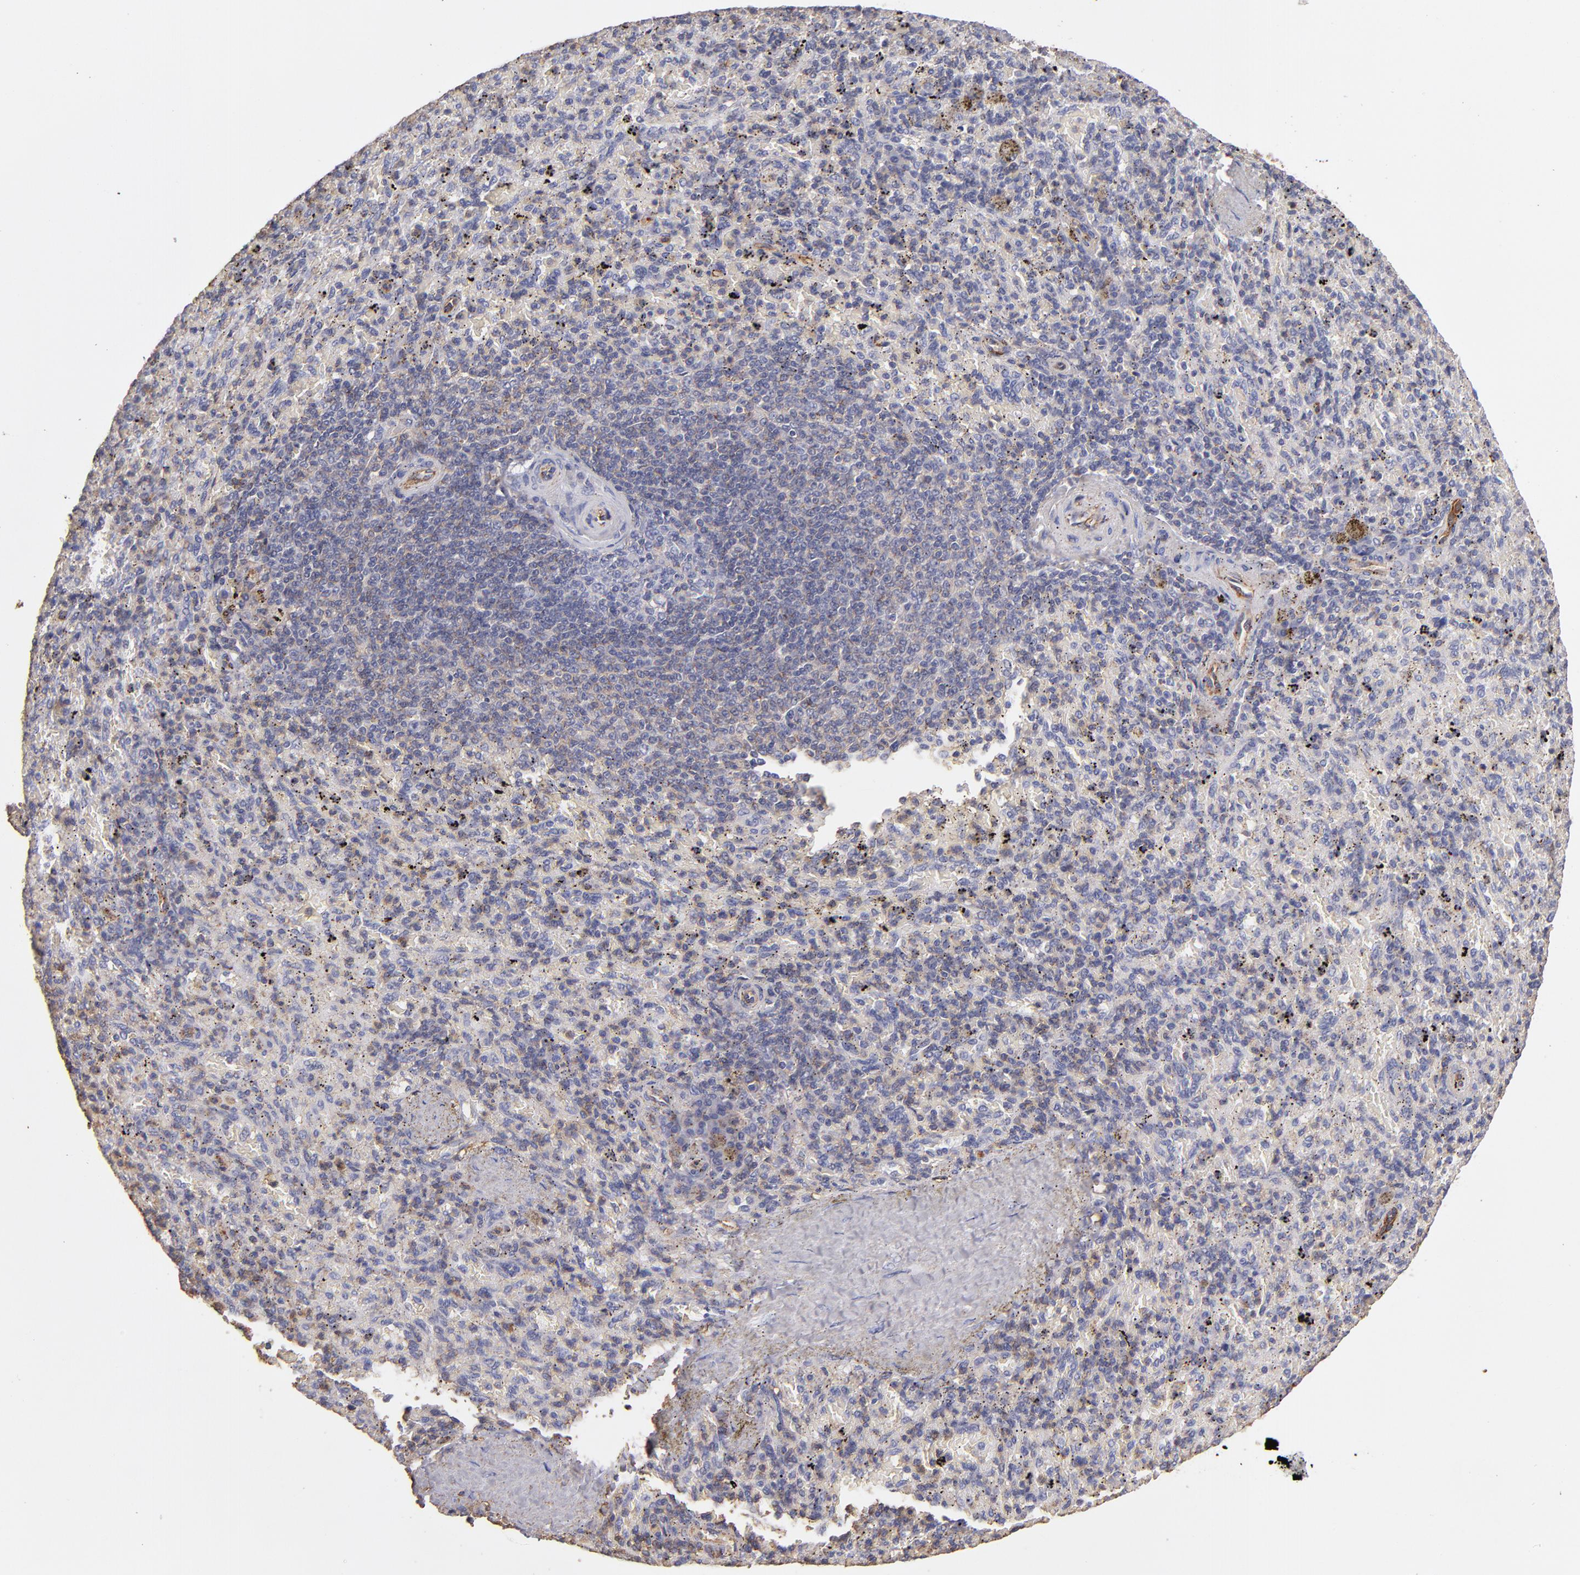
{"staining": {"intensity": "weak", "quantity": "25%-75%", "location": "cytoplasmic/membranous"}, "tissue": "spleen", "cell_type": "Cells in red pulp", "image_type": "normal", "snomed": [{"axis": "morphology", "description": "Normal tissue, NOS"}, {"axis": "topography", "description": "Spleen"}], "caption": "IHC micrograph of benign spleen stained for a protein (brown), which demonstrates low levels of weak cytoplasmic/membranous expression in approximately 25%-75% of cells in red pulp.", "gene": "ABCB1", "patient": {"sex": "female", "age": 43}}